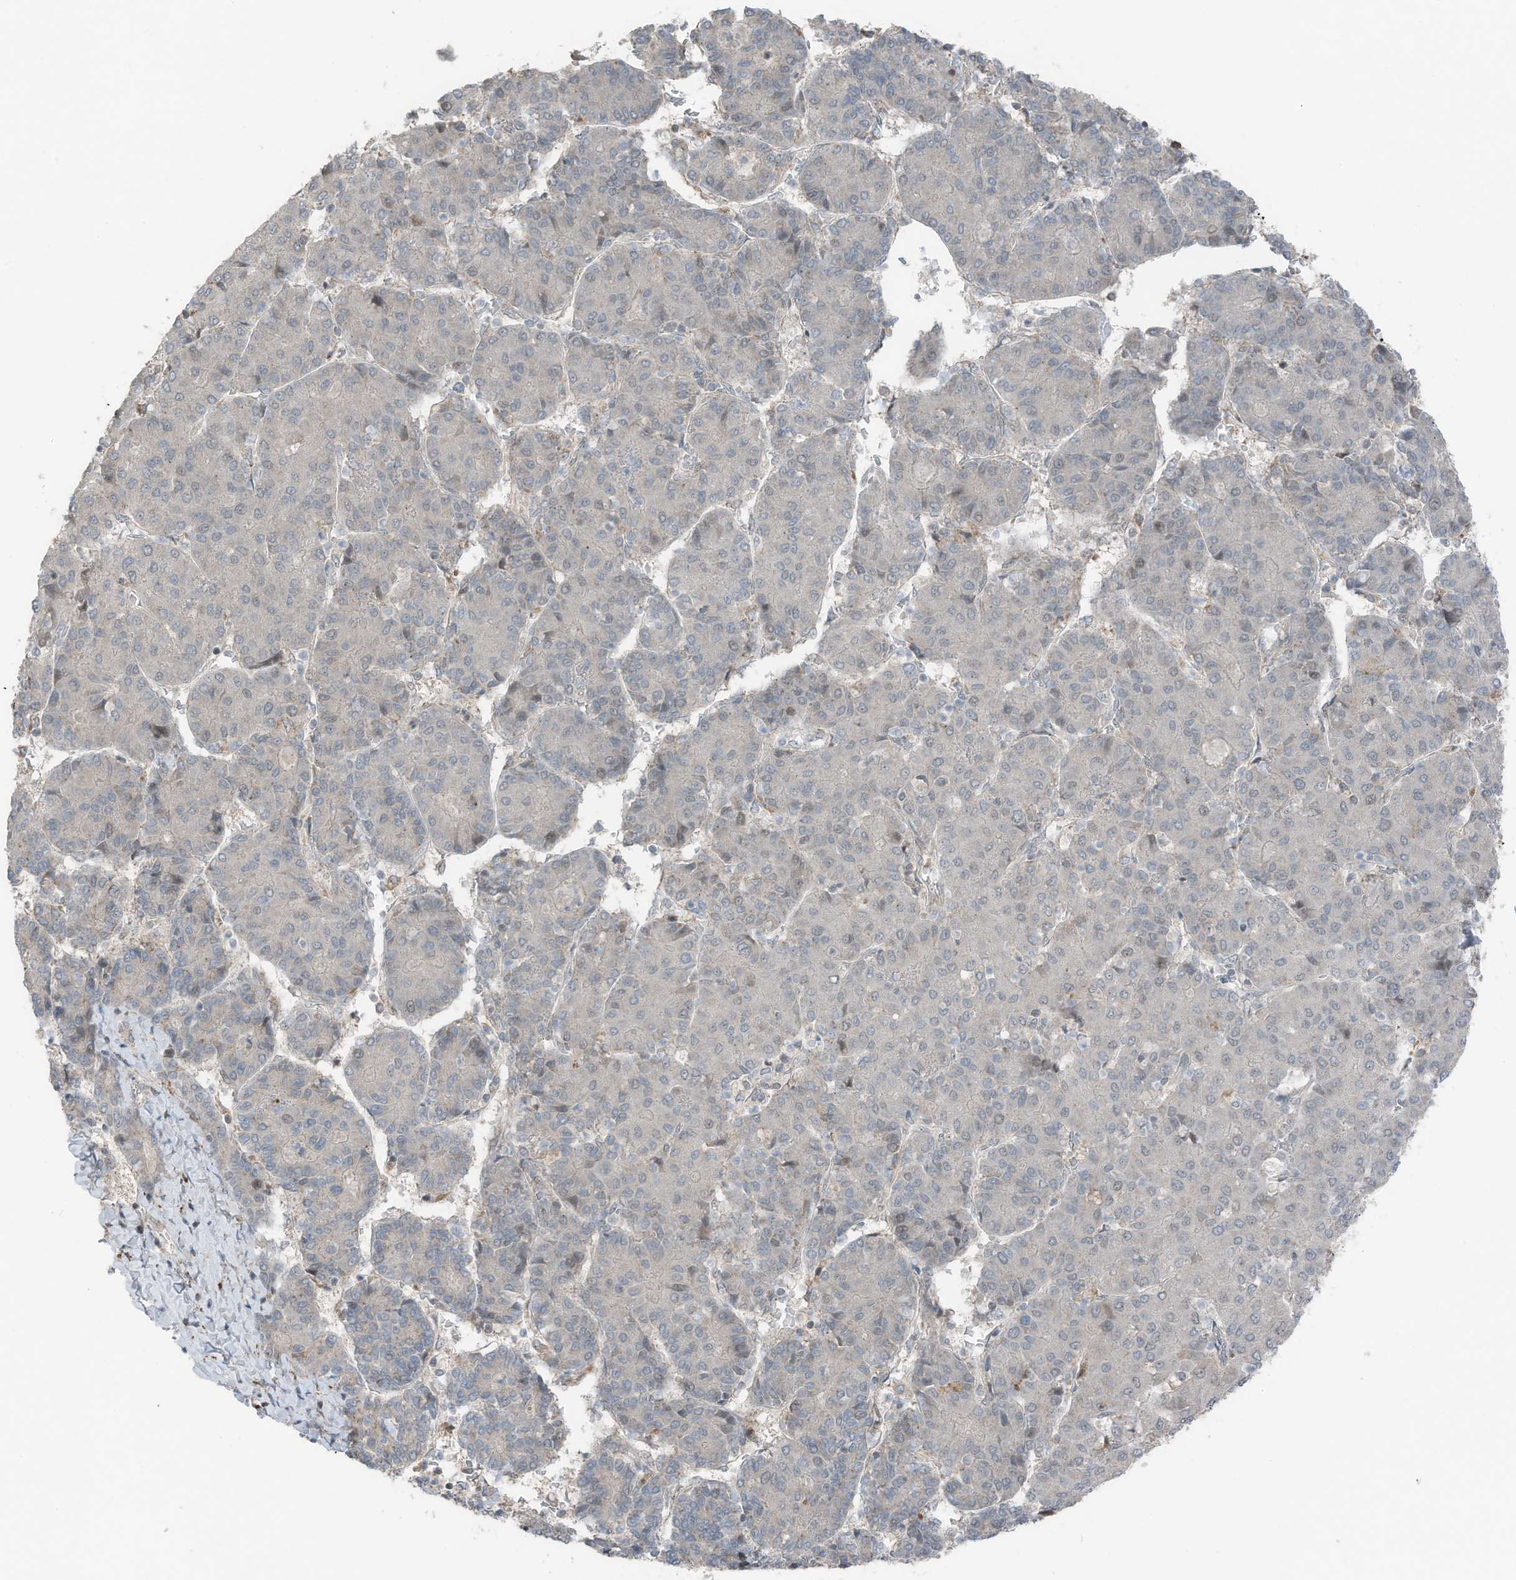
{"staining": {"intensity": "negative", "quantity": "none", "location": "none"}, "tissue": "liver cancer", "cell_type": "Tumor cells", "image_type": "cancer", "snomed": [{"axis": "morphology", "description": "Carcinoma, Hepatocellular, NOS"}, {"axis": "topography", "description": "Liver"}], "caption": "A high-resolution histopathology image shows immunohistochemistry (IHC) staining of liver cancer (hepatocellular carcinoma), which exhibits no significant expression in tumor cells.", "gene": "TXNDC9", "patient": {"sex": "male", "age": 65}}